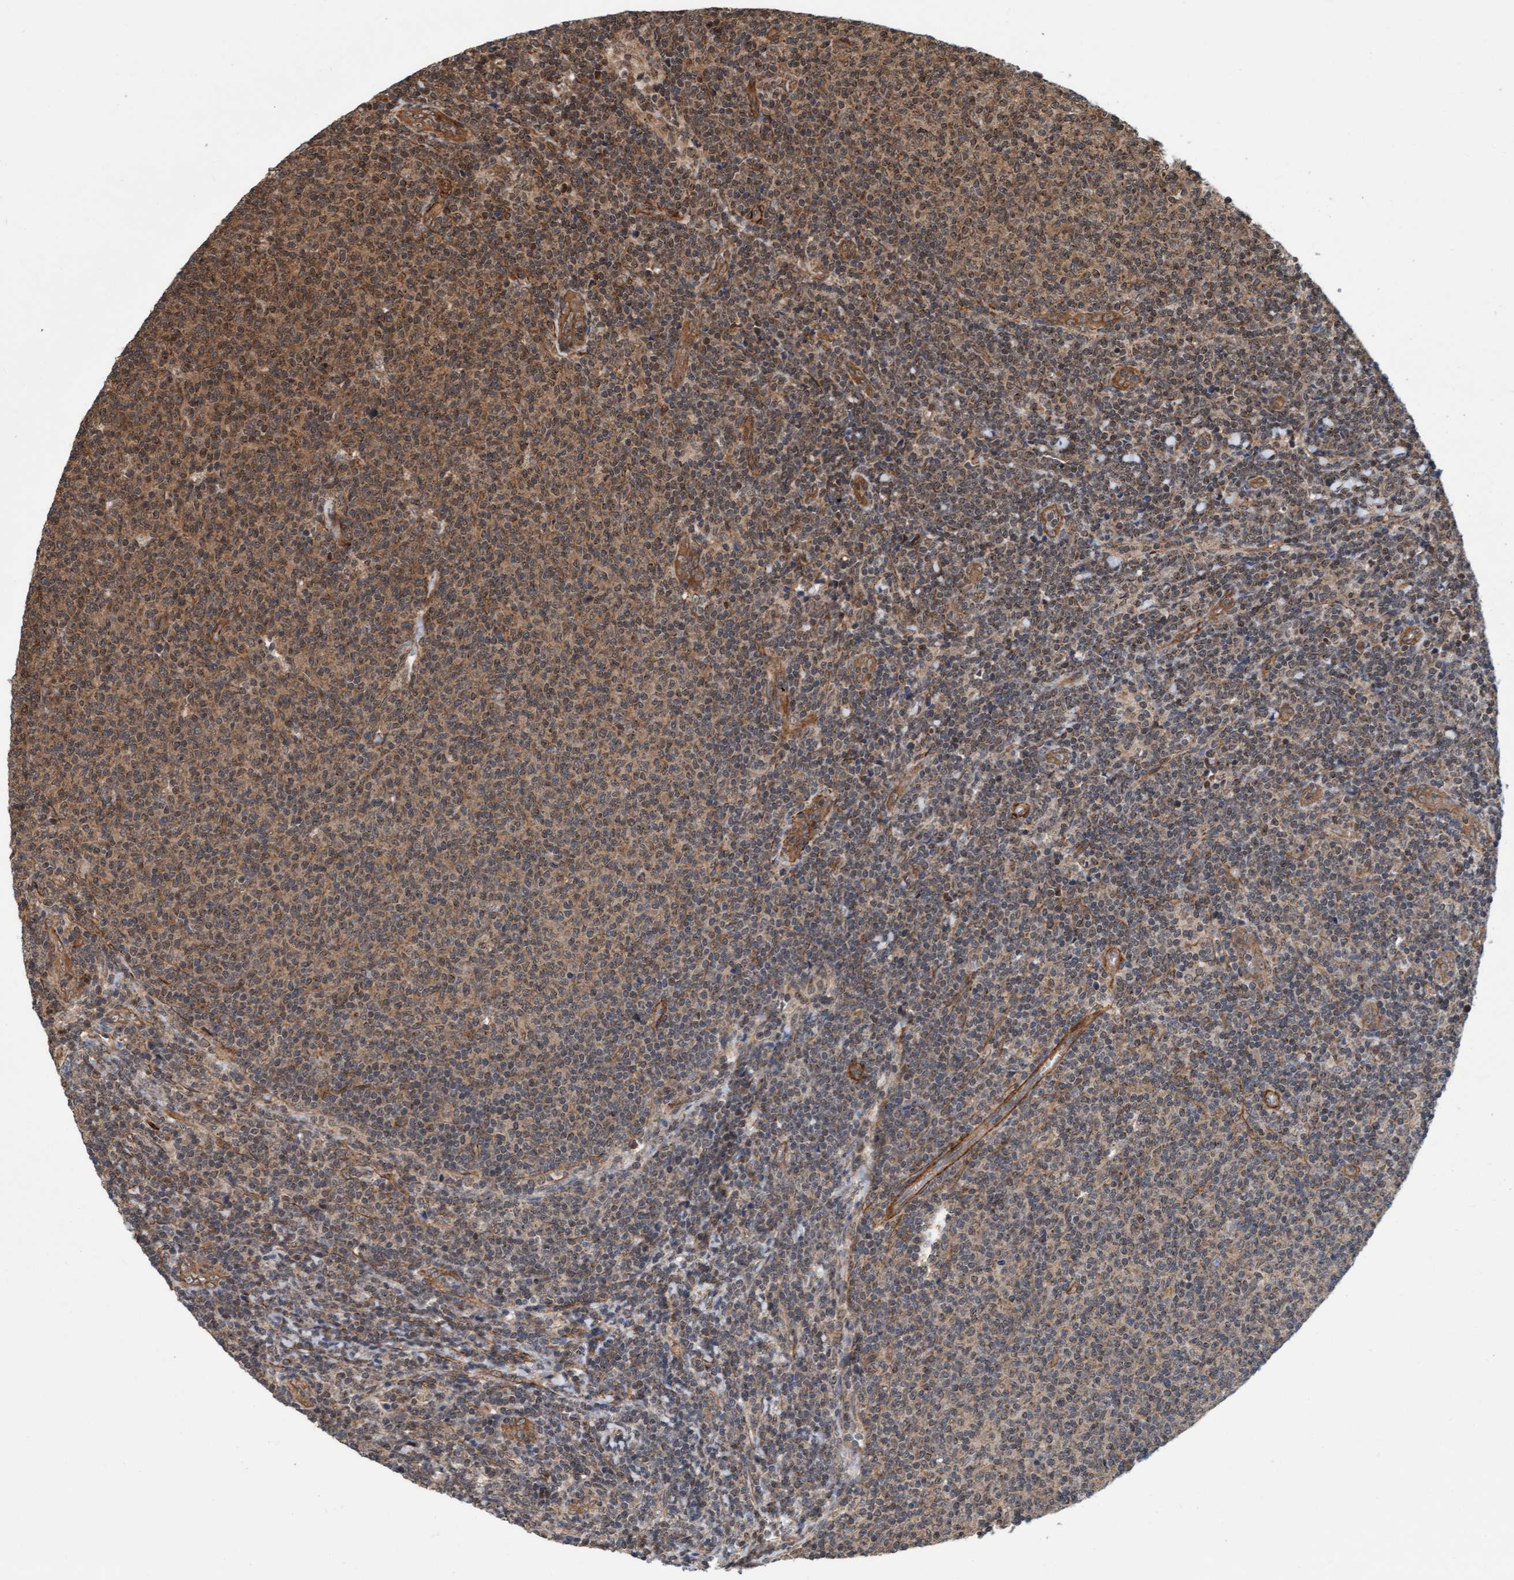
{"staining": {"intensity": "moderate", "quantity": "<25%", "location": "cytoplasmic/membranous,nuclear"}, "tissue": "lymphoma", "cell_type": "Tumor cells", "image_type": "cancer", "snomed": [{"axis": "morphology", "description": "Malignant lymphoma, non-Hodgkin's type, Low grade"}, {"axis": "topography", "description": "Lymph node"}], "caption": "Immunohistochemical staining of human malignant lymphoma, non-Hodgkin's type (low-grade) shows low levels of moderate cytoplasmic/membranous and nuclear protein expression in about <25% of tumor cells. (DAB IHC, brown staining for protein, blue staining for nuclei).", "gene": "STXBP4", "patient": {"sex": "male", "age": 66}}